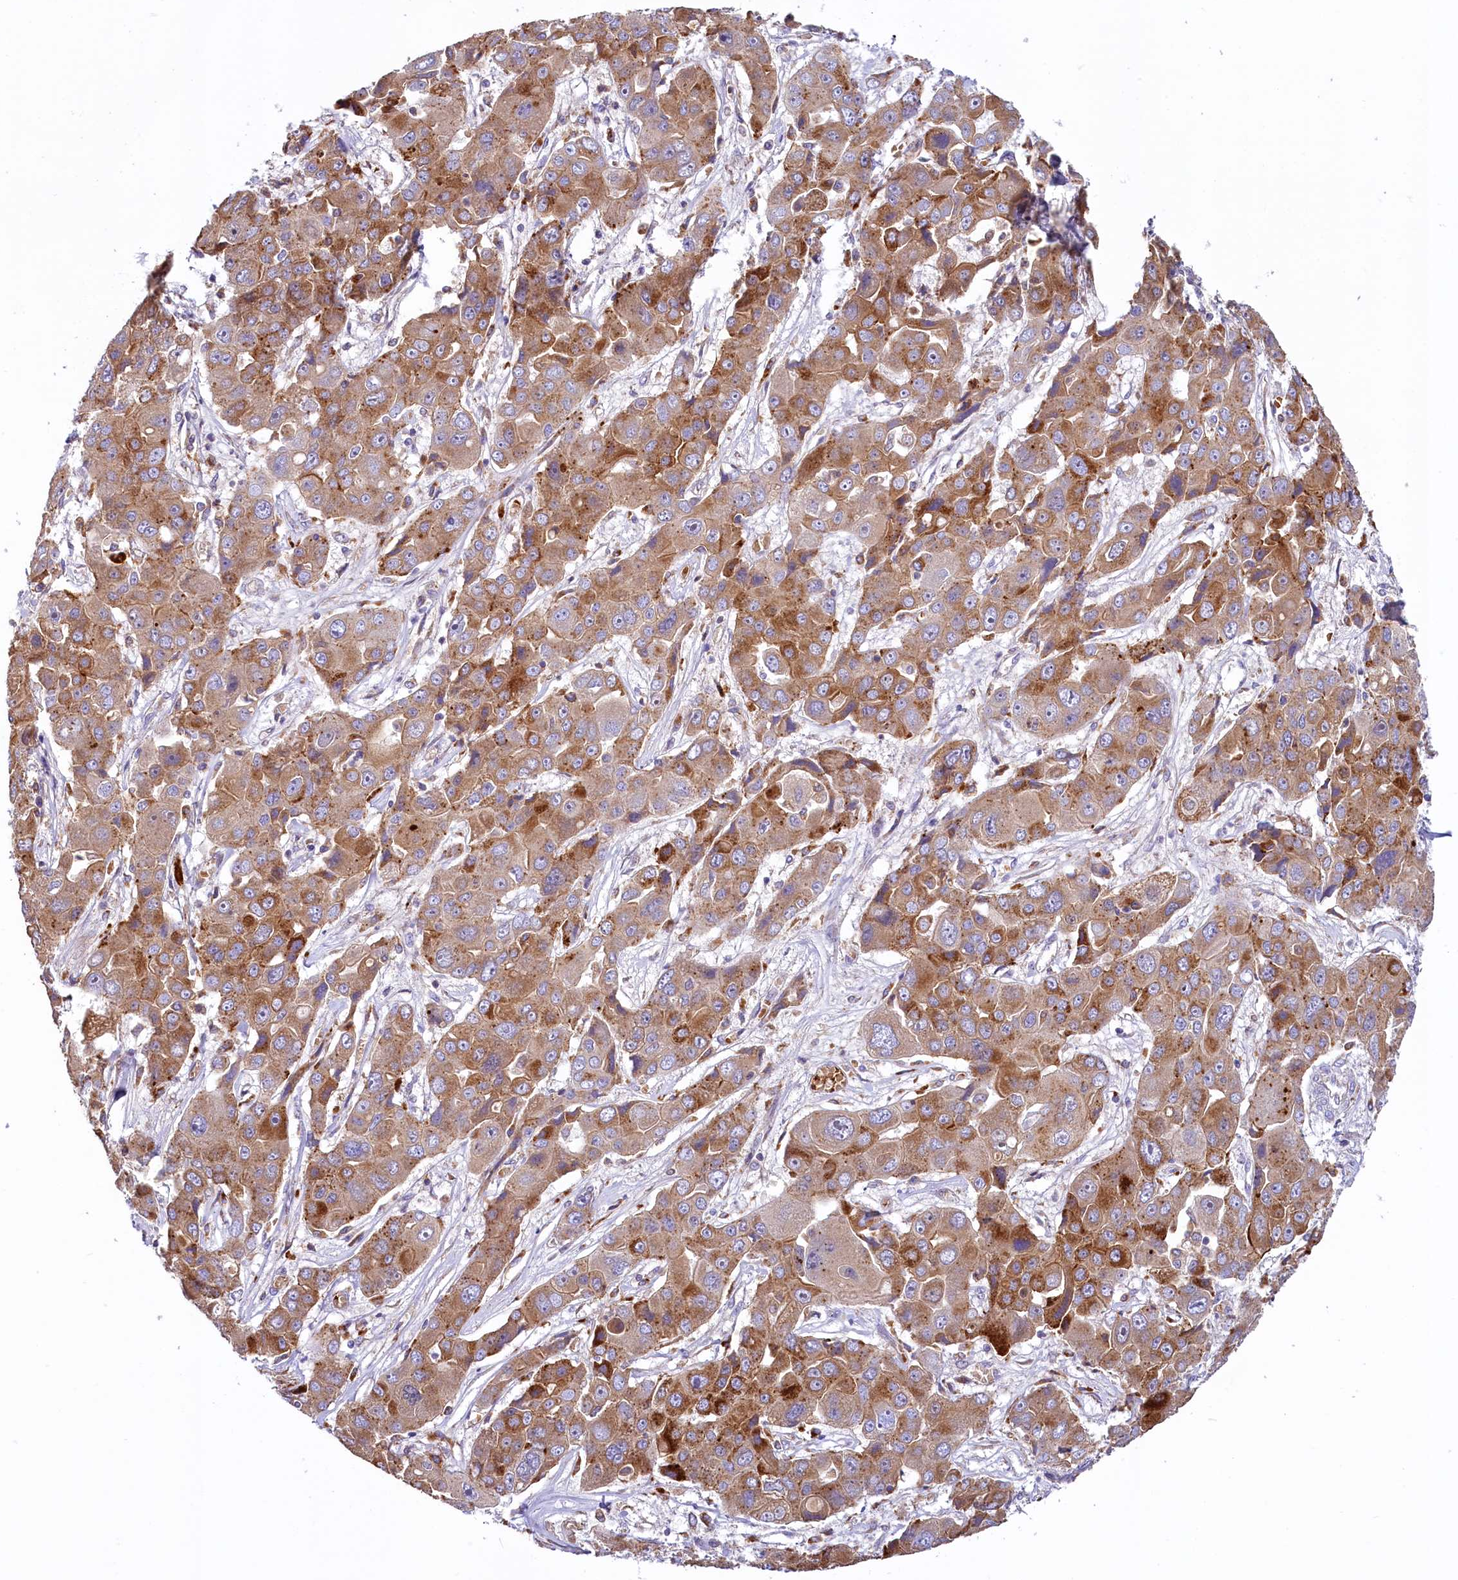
{"staining": {"intensity": "moderate", "quantity": ">75%", "location": "cytoplasmic/membranous"}, "tissue": "liver cancer", "cell_type": "Tumor cells", "image_type": "cancer", "snomed": [{"axis": "morphology", "description": "Cholangiocarcinoma"}, {"axis": "topography", "description": "Liver"}], "caption": "Immunohistochemical staining of liver cancer (cholangiocarcinoma) demonstrates moderate cytoplasmic/membranous protein staining in about >75% of tumor cells.", "gene": "HPS6", "patient": {"sex": "male", "age": 67}}